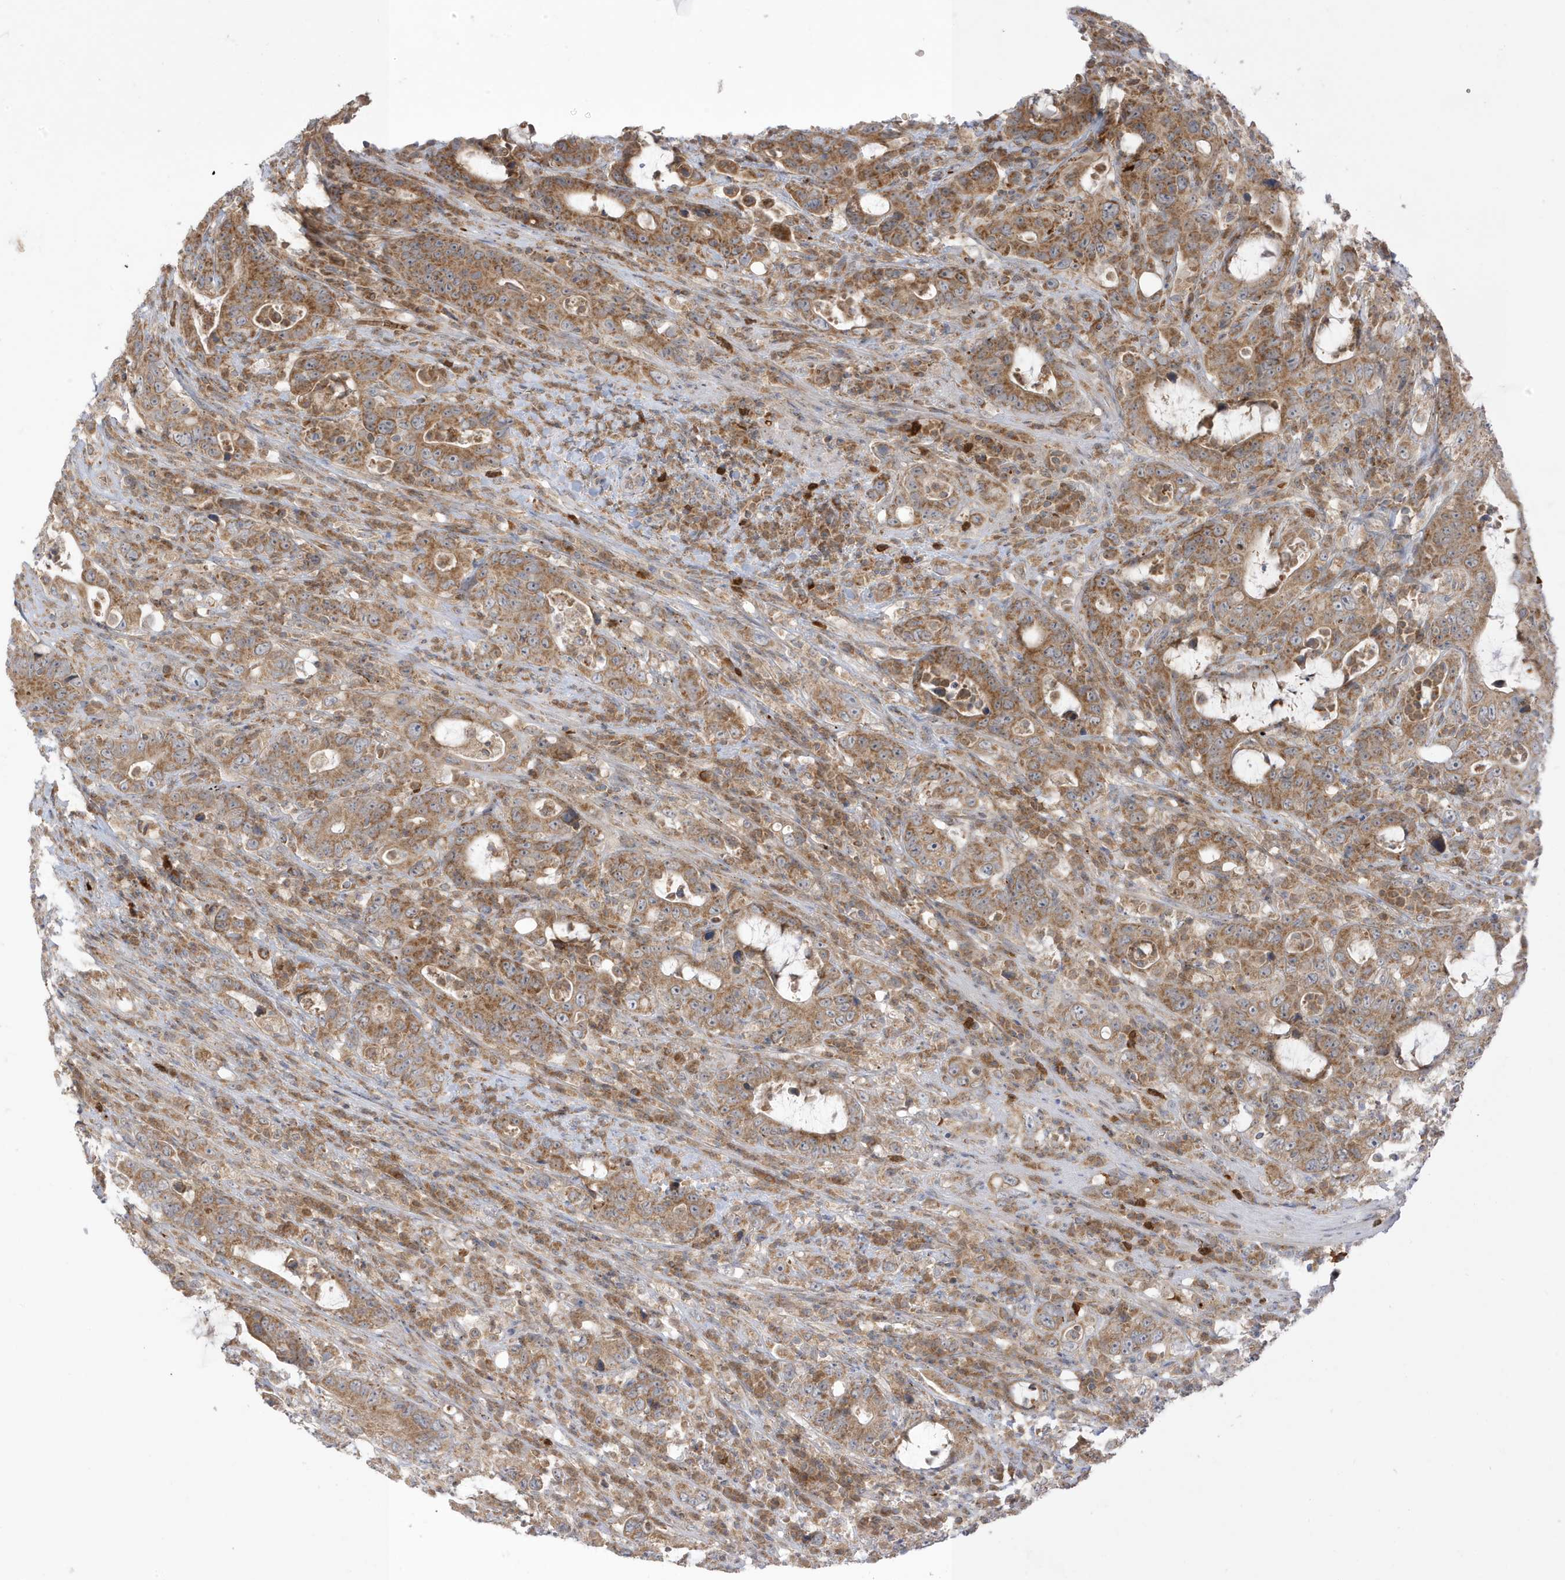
{"staining": {"intensity": "moderate", "quantity": ">75%", "location": "cytoplasmic/membranous"}, "tissue": "colorectal cancer", "cell_type": "Tumor cells", "image_type": "cancer", "snomed": [{"axis": "morphology", "description": "Adenocarcinoma, NOS"}, {"axis": "topography", "description": "Colon"}], "caption": "Immunohistochemical staining of colorectal cancer exhibits medium levels of moderate cytoplasmic/membranous staining in about >75% of tumor cells.", "gene": "NPPC", "patient": {"sex": "female", "age": 75}}